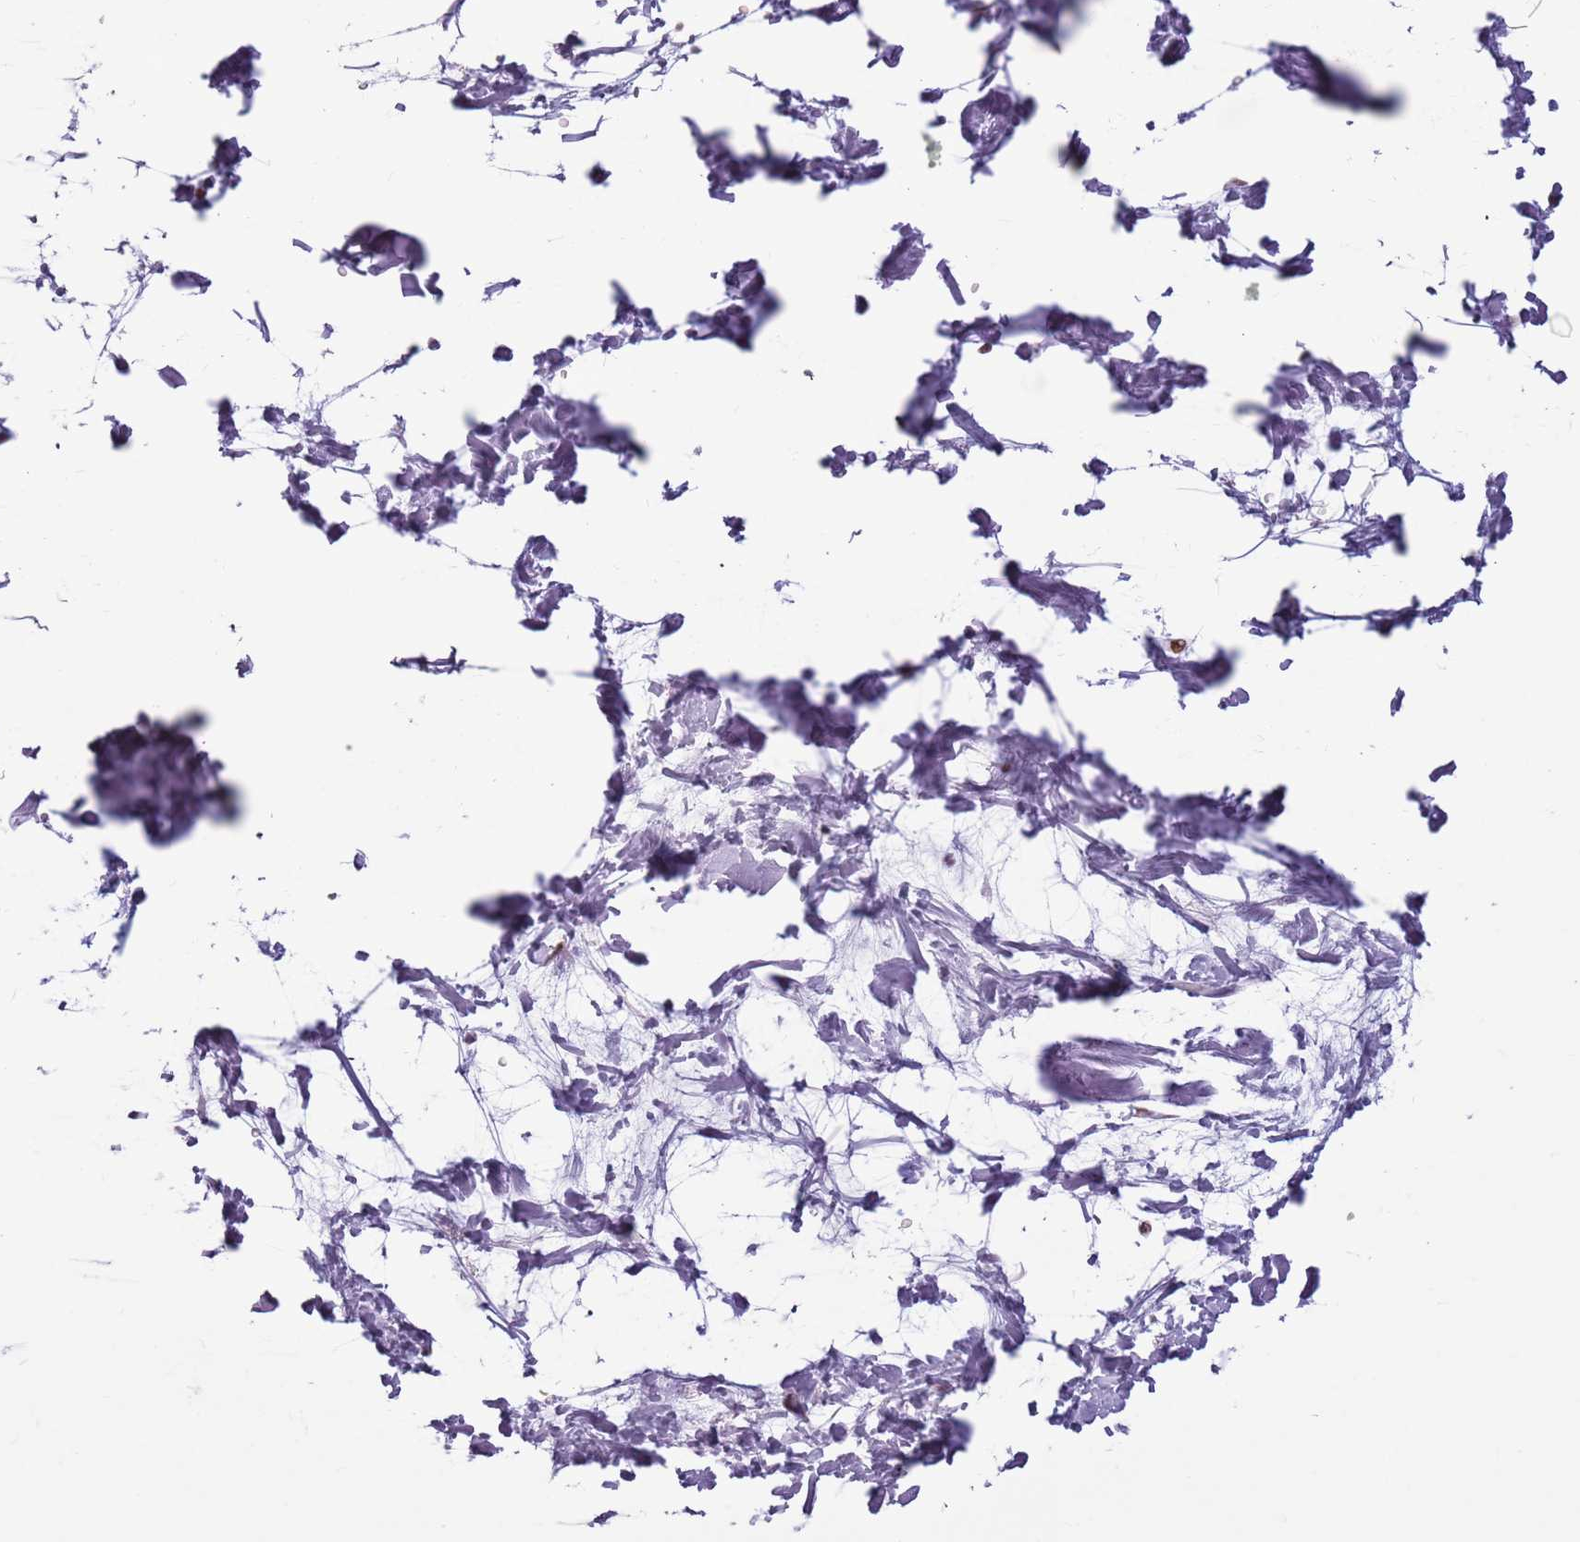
{"staining": {"intensity": "negative", "quantity": "none", "location": "none"}, "tissue": "adipose tissue", "cell_type": "Adipocytes", "image_type": "normal", "snomed": [{"axis": "morphology", "description": "Normal tissue, NOS"}, {"axis": "topography", "description": "Soft tissue"}], "caption": "The IHC image has no significant expression in adipocytes of adipose tissue.", "gene": "FAM104B", "patient": {"sex": "male", "age": 72}}